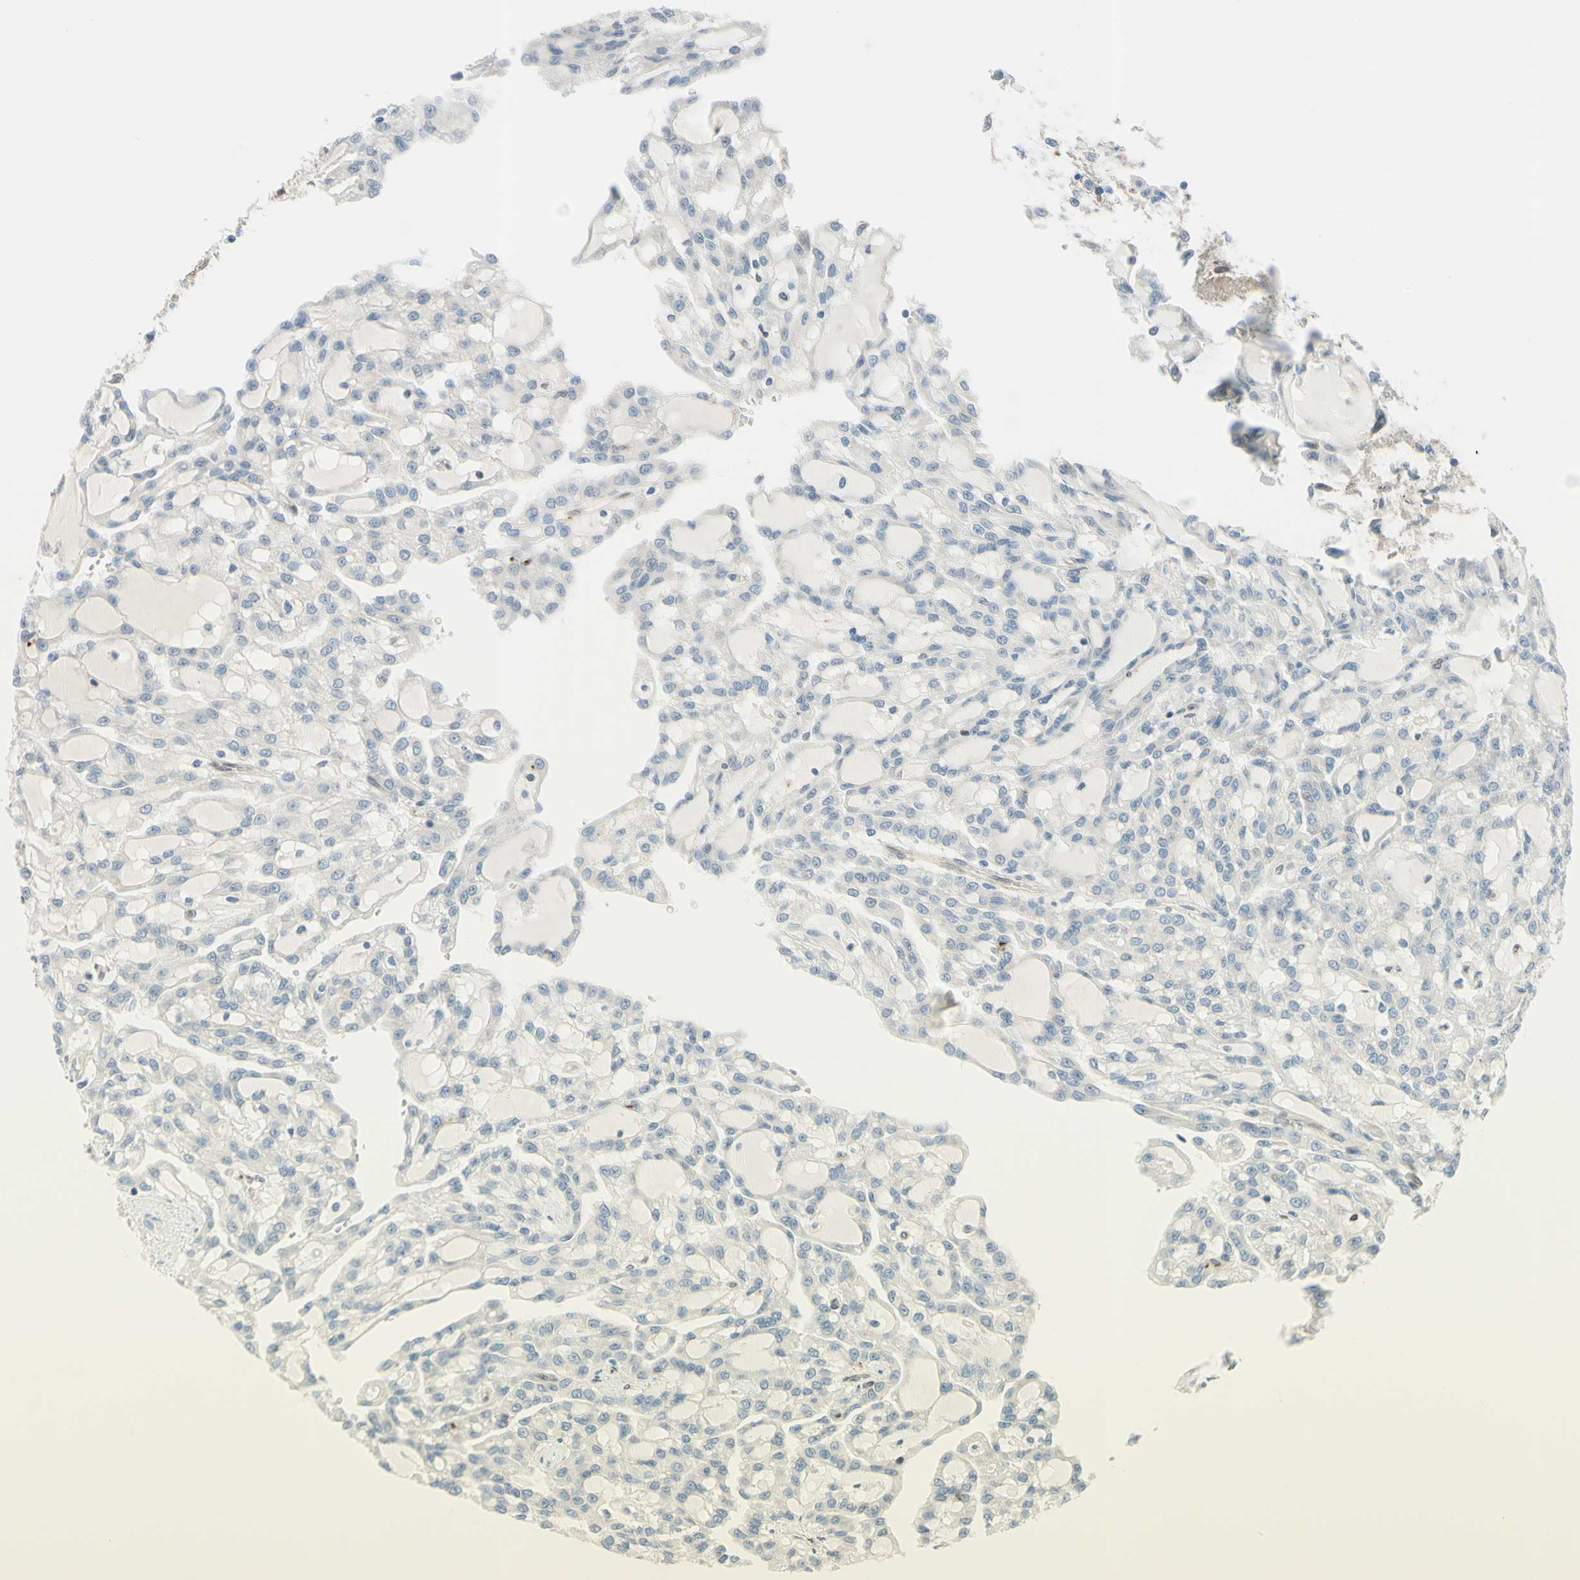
{"staining": {"intensity": "negative", "quantity": "none", "location": "none"}, "tissue": "renal cancer", "cell_type": "Tumor cells", "image_type": "cancer", "snomed": [{"axis": "morphology", "description": "Adenocarcinoma, NOS"}, {"axis": "topography", "description": "Kidney"}], "caption": "A high-resolution photomicrograph shows immunohistochemistry staining of adenocarcinoma (renal), which exhibits no significant expression in tumor cells.", "gene": "TRAF2", "patient": {"sex": "male", "age": 63}}